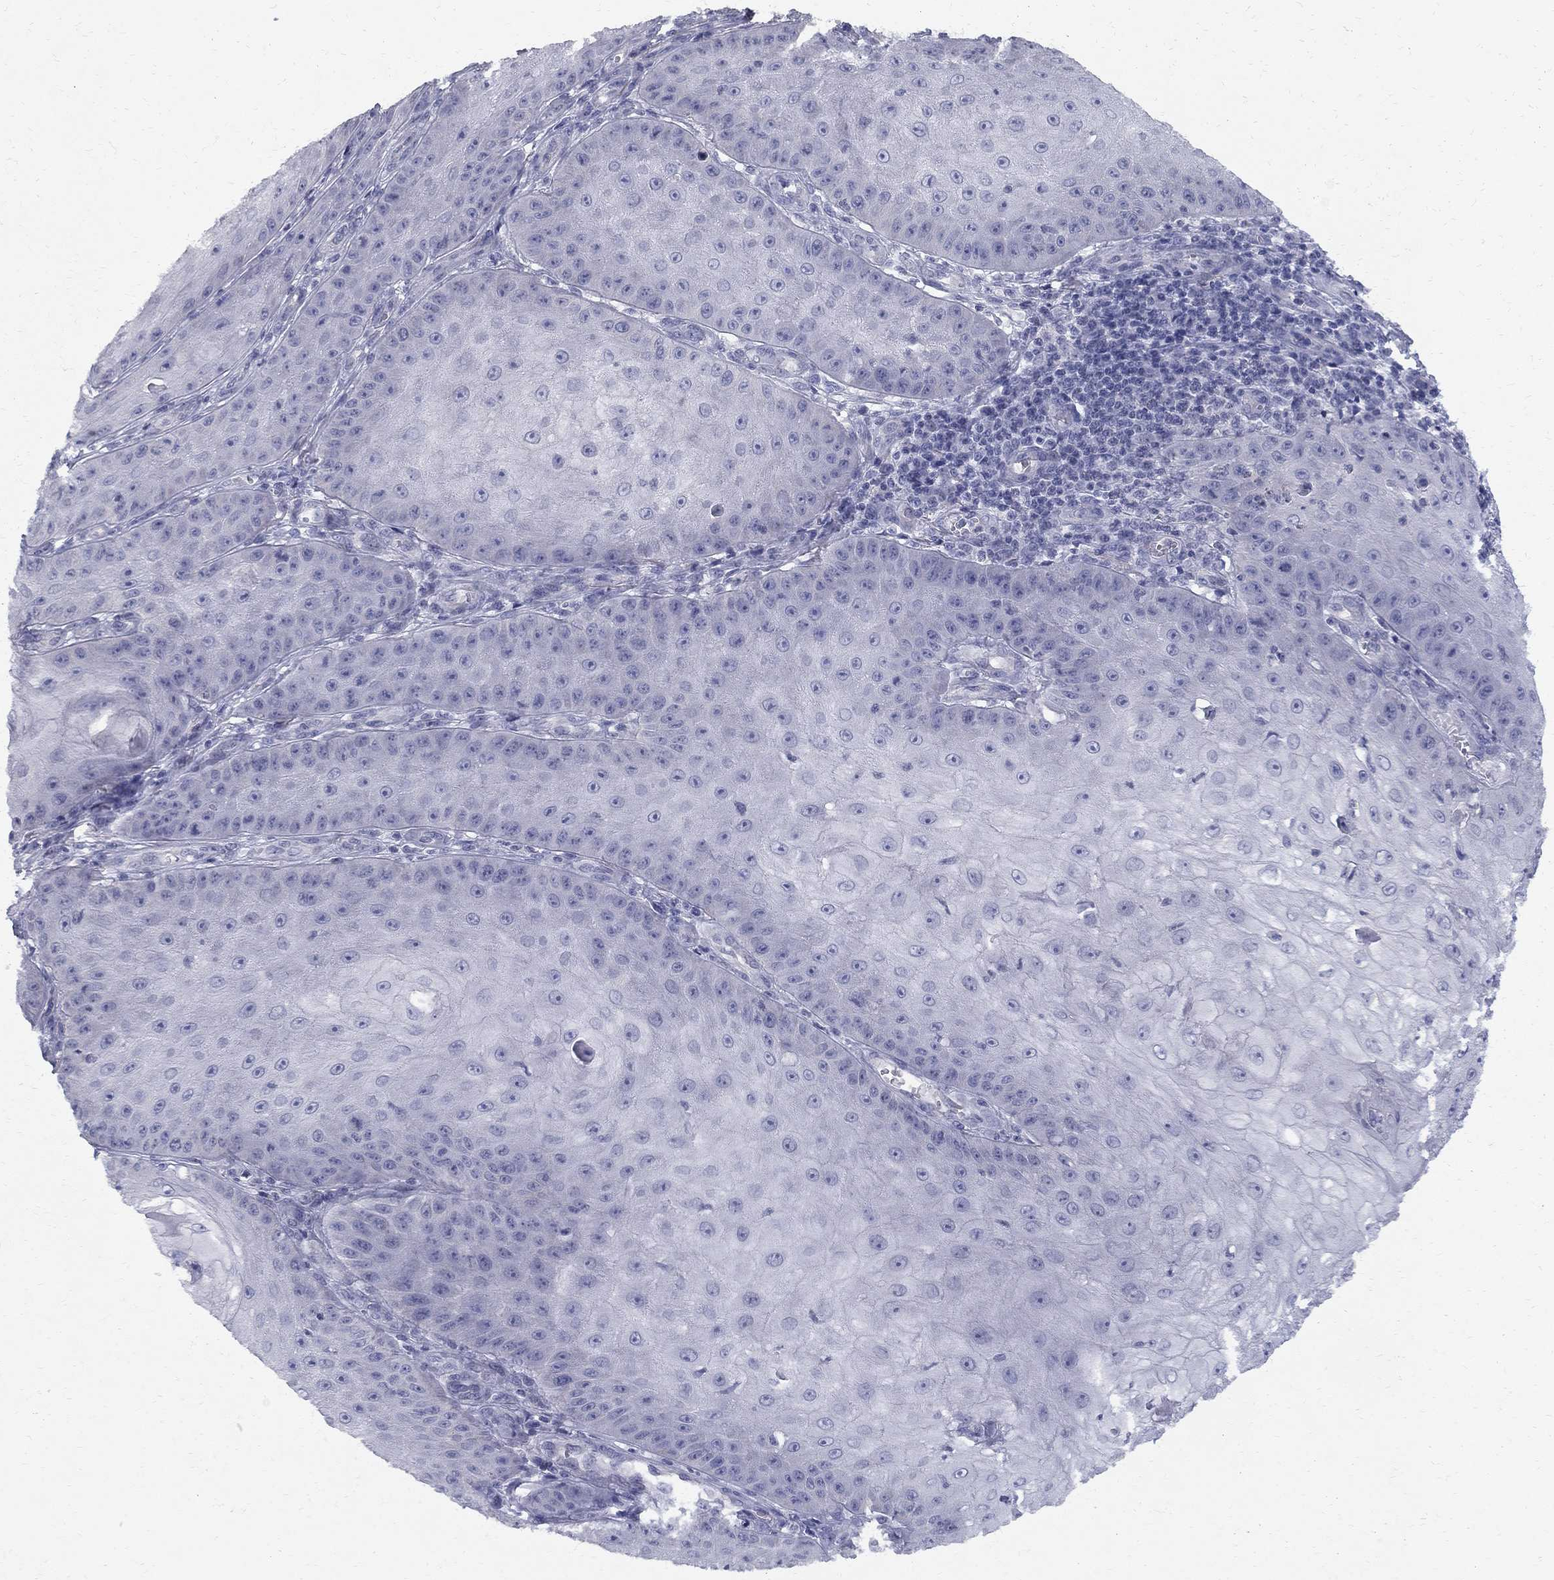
{"staining": {"intensity": "negative", "quantity": "none", "location": "none"}, "tissue": "skin cancer", "cell_type": "Tumor cells", "image_type": "cancer", "snomed": [{"axis": "morphology", "description": "Squamous cell carcinoma, NOS"}, {"axis": "topography", "description": "Skin"}], "caption": "High power microscopy photomicrograph of an IHC image of skin cancer, revealing no significant expression in tumor cells.", "gene": "CLIC6", "patient": {"sex": "male", "age": 70}}